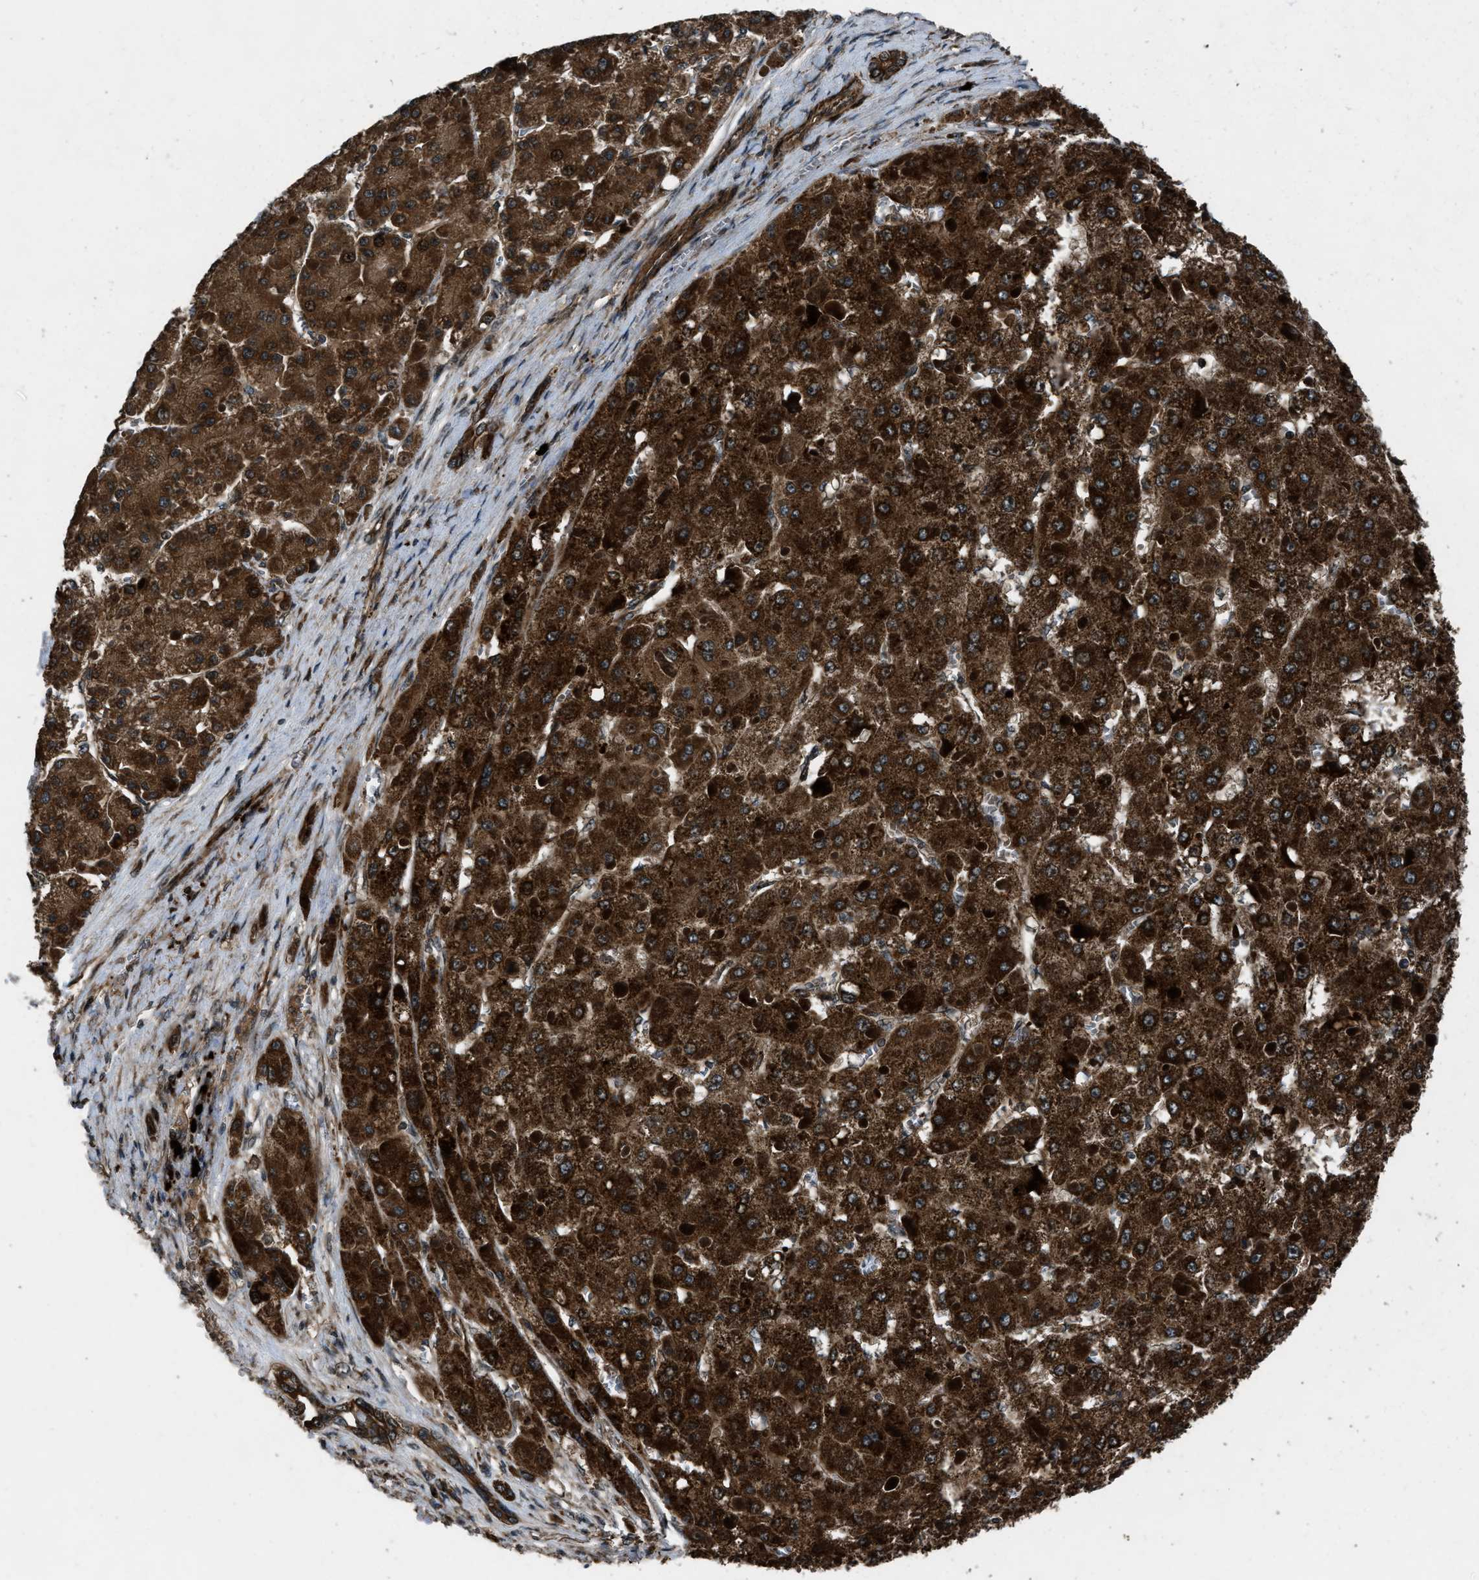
{"staining": {"intensity": "strong", "quantity": ">75%", "location": "cytoplasmic/membranous"}, "tissue": "liver cancer", "cell_type": "Tumor cells", "image_type": "cancer", "snomed": [{"axis": "morphology", "description": "Carcinoma, Hepatocellular, NOS"}, {"axis": "topography", "description": "Liver"}], "caption": "Hepatocellular carcinoma (liver) stained with a protein marker displays strong staining in tumor cells.", "gene": "IRAK4", "patient": {"sex": "female", "age": 73}}